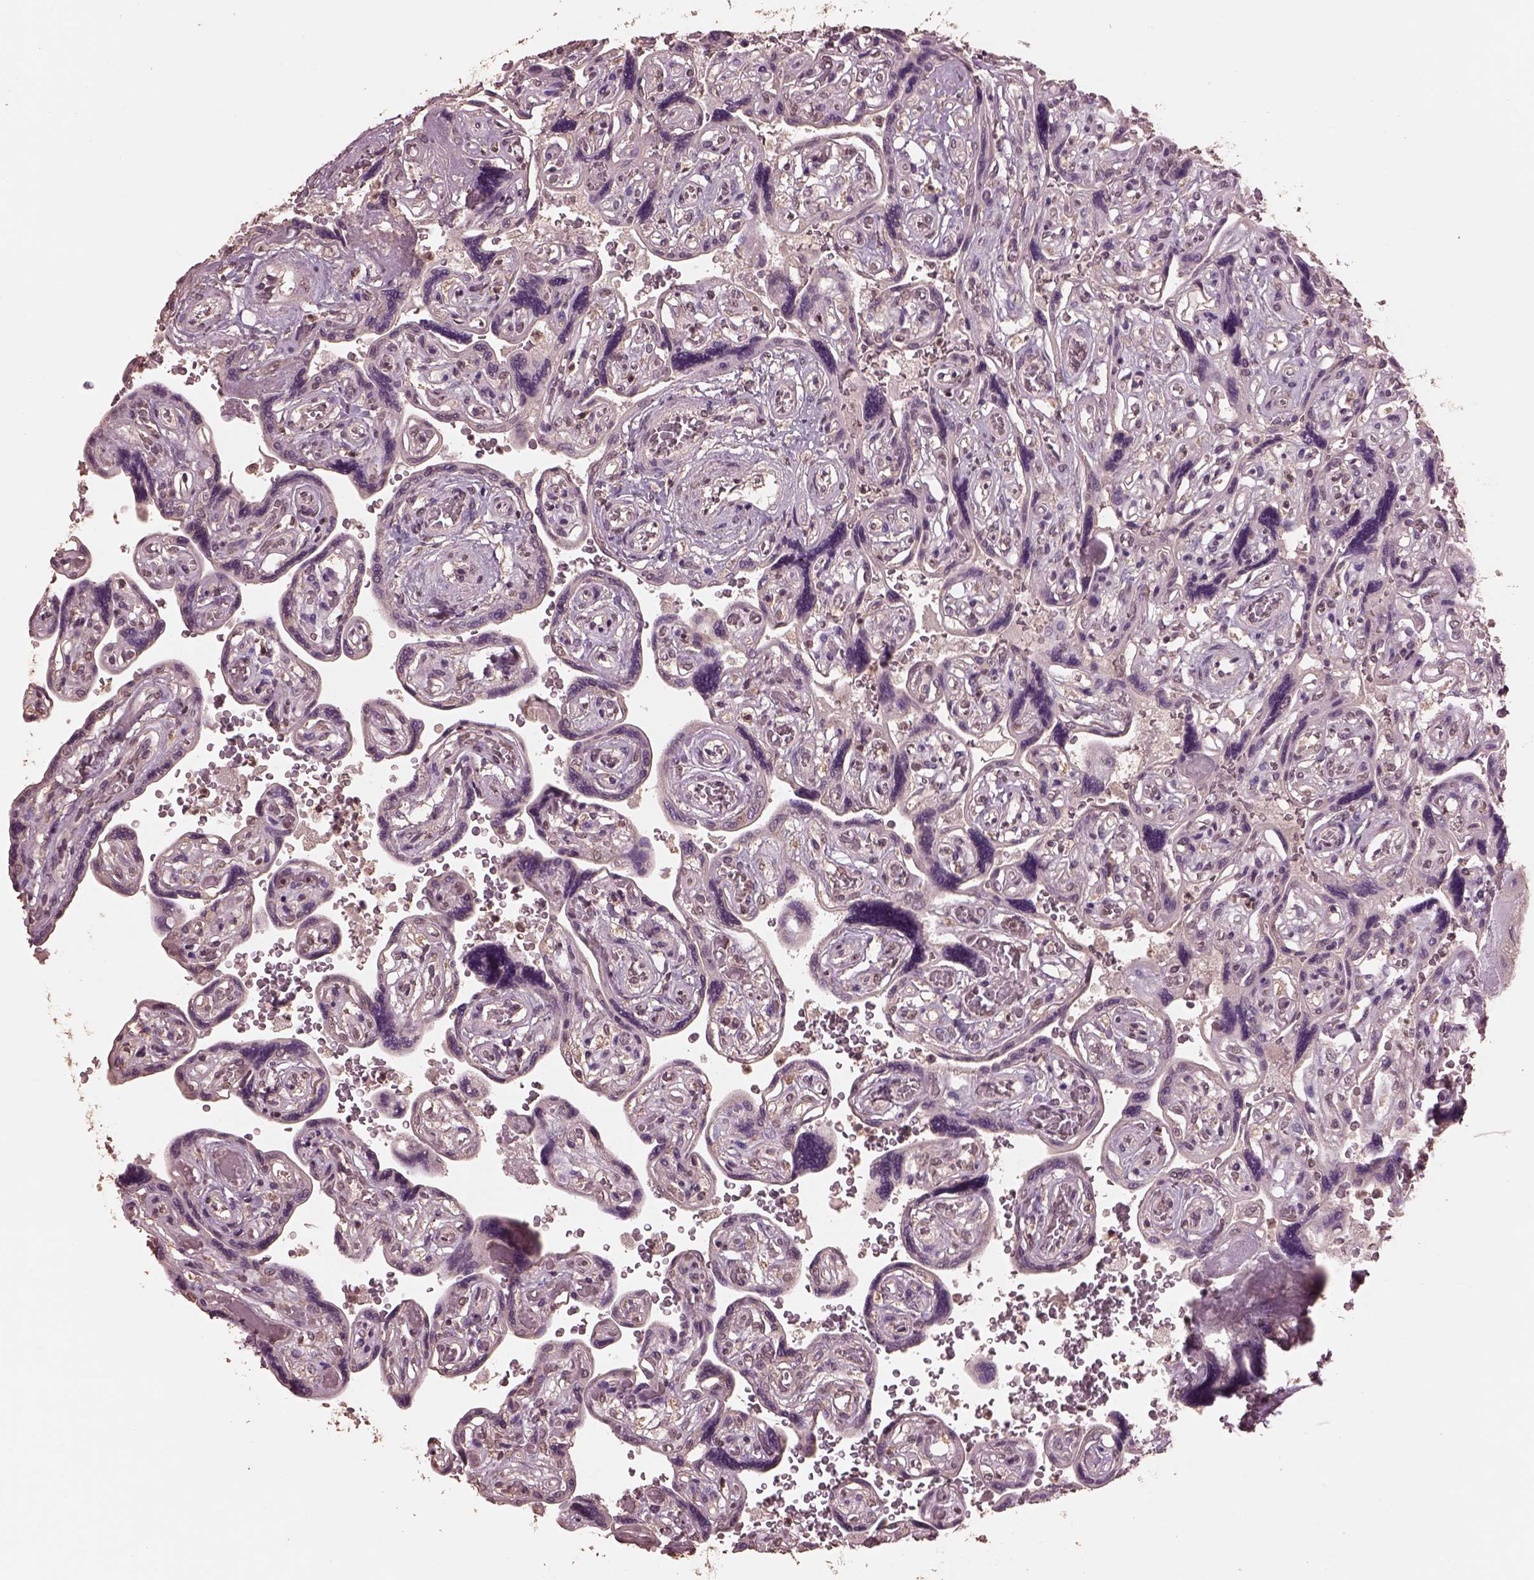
{"staining": {"intensity": "negative", "quantity": "none", "location": "none"}, "tissue": "placenta", "cell_type": "Decidual cells", "image_type": "normal", "snomed": [{"axis": "morphology", "description": "Normal tissue, NOS"}, {"axis": "topography", "description": "Placenta"}], "caption": "This is an IHC micrograph of normal human placenta. There is no staining in decidual cells.", "gene": "CPT1C", "patient": {"sex": "female", "age": 32}}